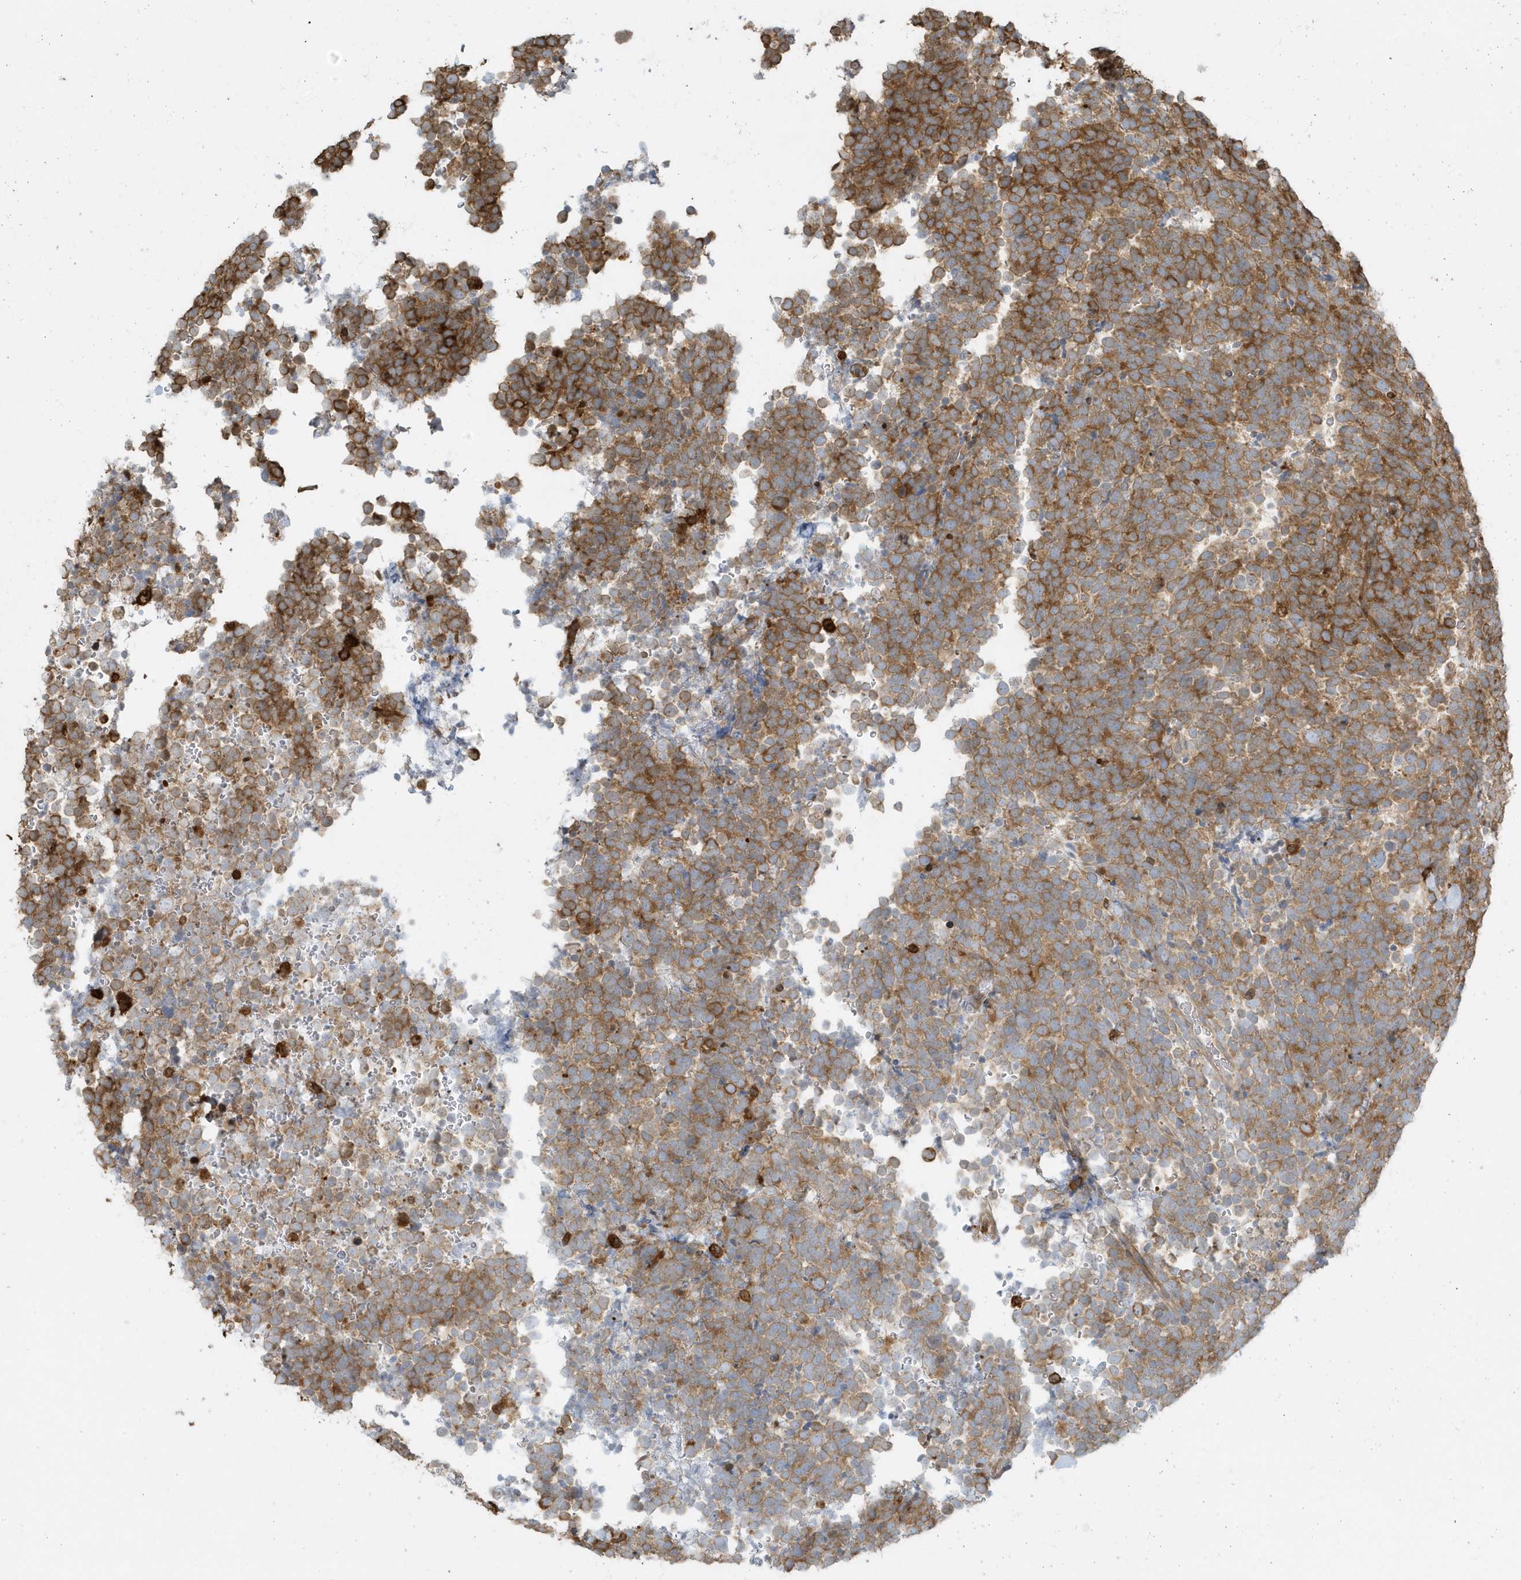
{"staining": {"intensity": "moderate", "quantity": ">75%", "location": "cytoplasmic/membranous"}, "tissue": "urothelial cancer", "cell_type": "Tumor cells", "image_type": "cancer", "snomed": [{"axis": "morphology", "description": "Urothelial carcinoma, High grade"}, {"axis": "topography", "description": "Urinary bladder"}], "caption": "Protein expression analysis of high-grade urothelial carcinoma displays moderate cytoplasmic/membranous positivity in approximately >75% of tumor cells.", "gene": "CLCN6", "patient": {"sex": "female", "age": 82}}